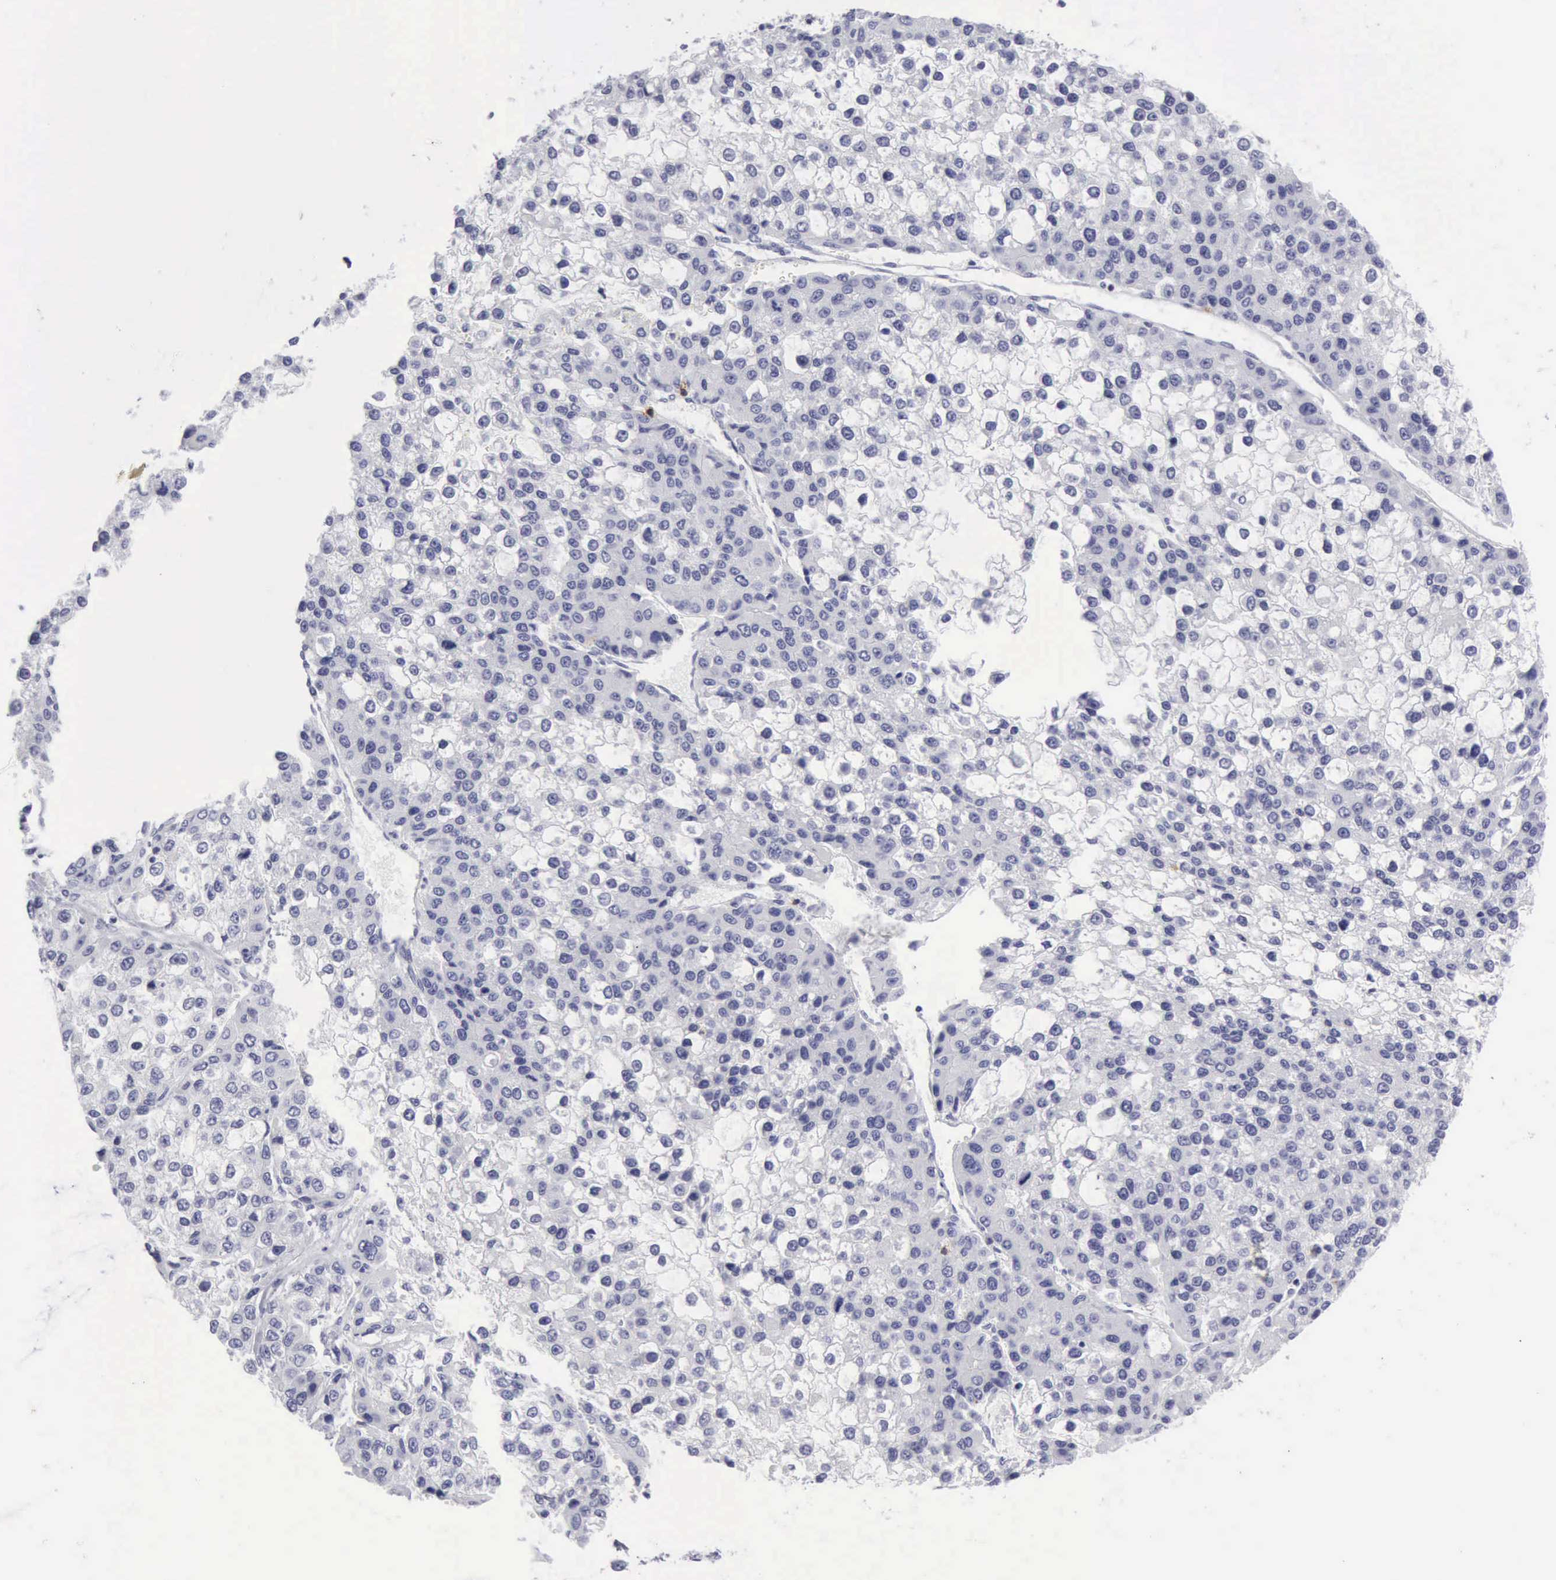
{"staining": {"intensity": "negative", "quantity": "none", "location": "none"}, "tissue": "liver cancer", "cell_type": "Tumor cells", "image_type": "cancer", "snomed": [{"axis": "morphology", "description": "Carcinoma, Hepatocellular, NOS"}, {"axis": "topography", "description": "Liver"}], "caption": "Immunohistochemical staining of liver cancer (hepatocellular carcinoma) exhibits no significant staining in tumor cells.", "gene": "NCAM1", "patient": {"sex": "female", "age": 66}}